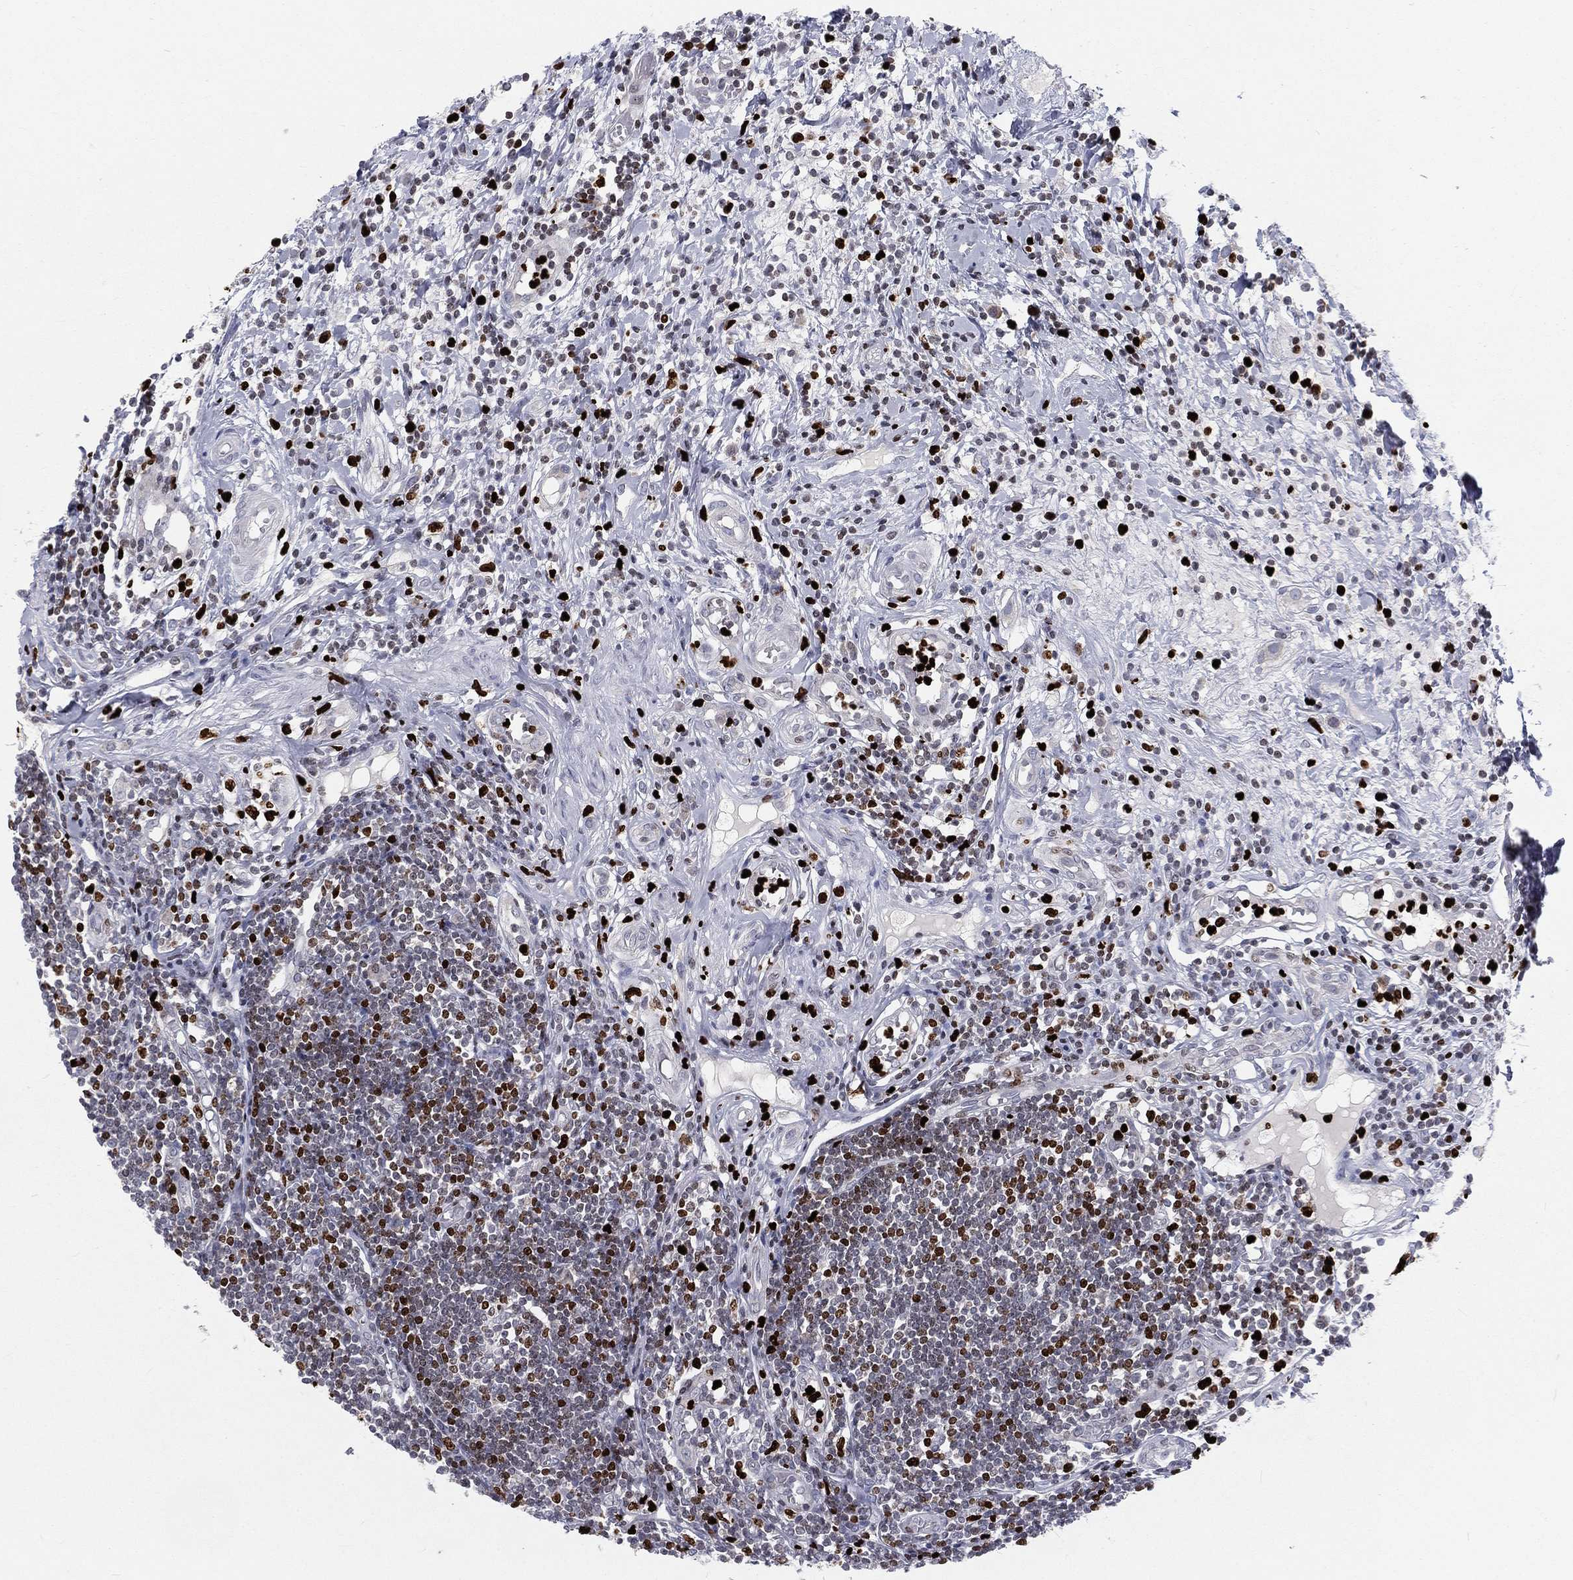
{"staining": {"intensity": "negative", "quantity": "none", "location": "none"}, "tissue": "appendix", "cell_type": "Glandular cells", "image_type": "normal", "snomed": [{"axis": "morphology", "description": "Normal tissue, NOS"}, {"axis": "morphology", "description": "Inflammation, NOS"}, {"axis": "topography", "description": "Appendix"}], "caption": "A high-resolution image shows immunohistochemistry (IHC) staining of unremarkable appendix, which displays no significant expression in glandular cells.", "gene": "MNDA", "patient": {"sex": "male", "age": 16}}